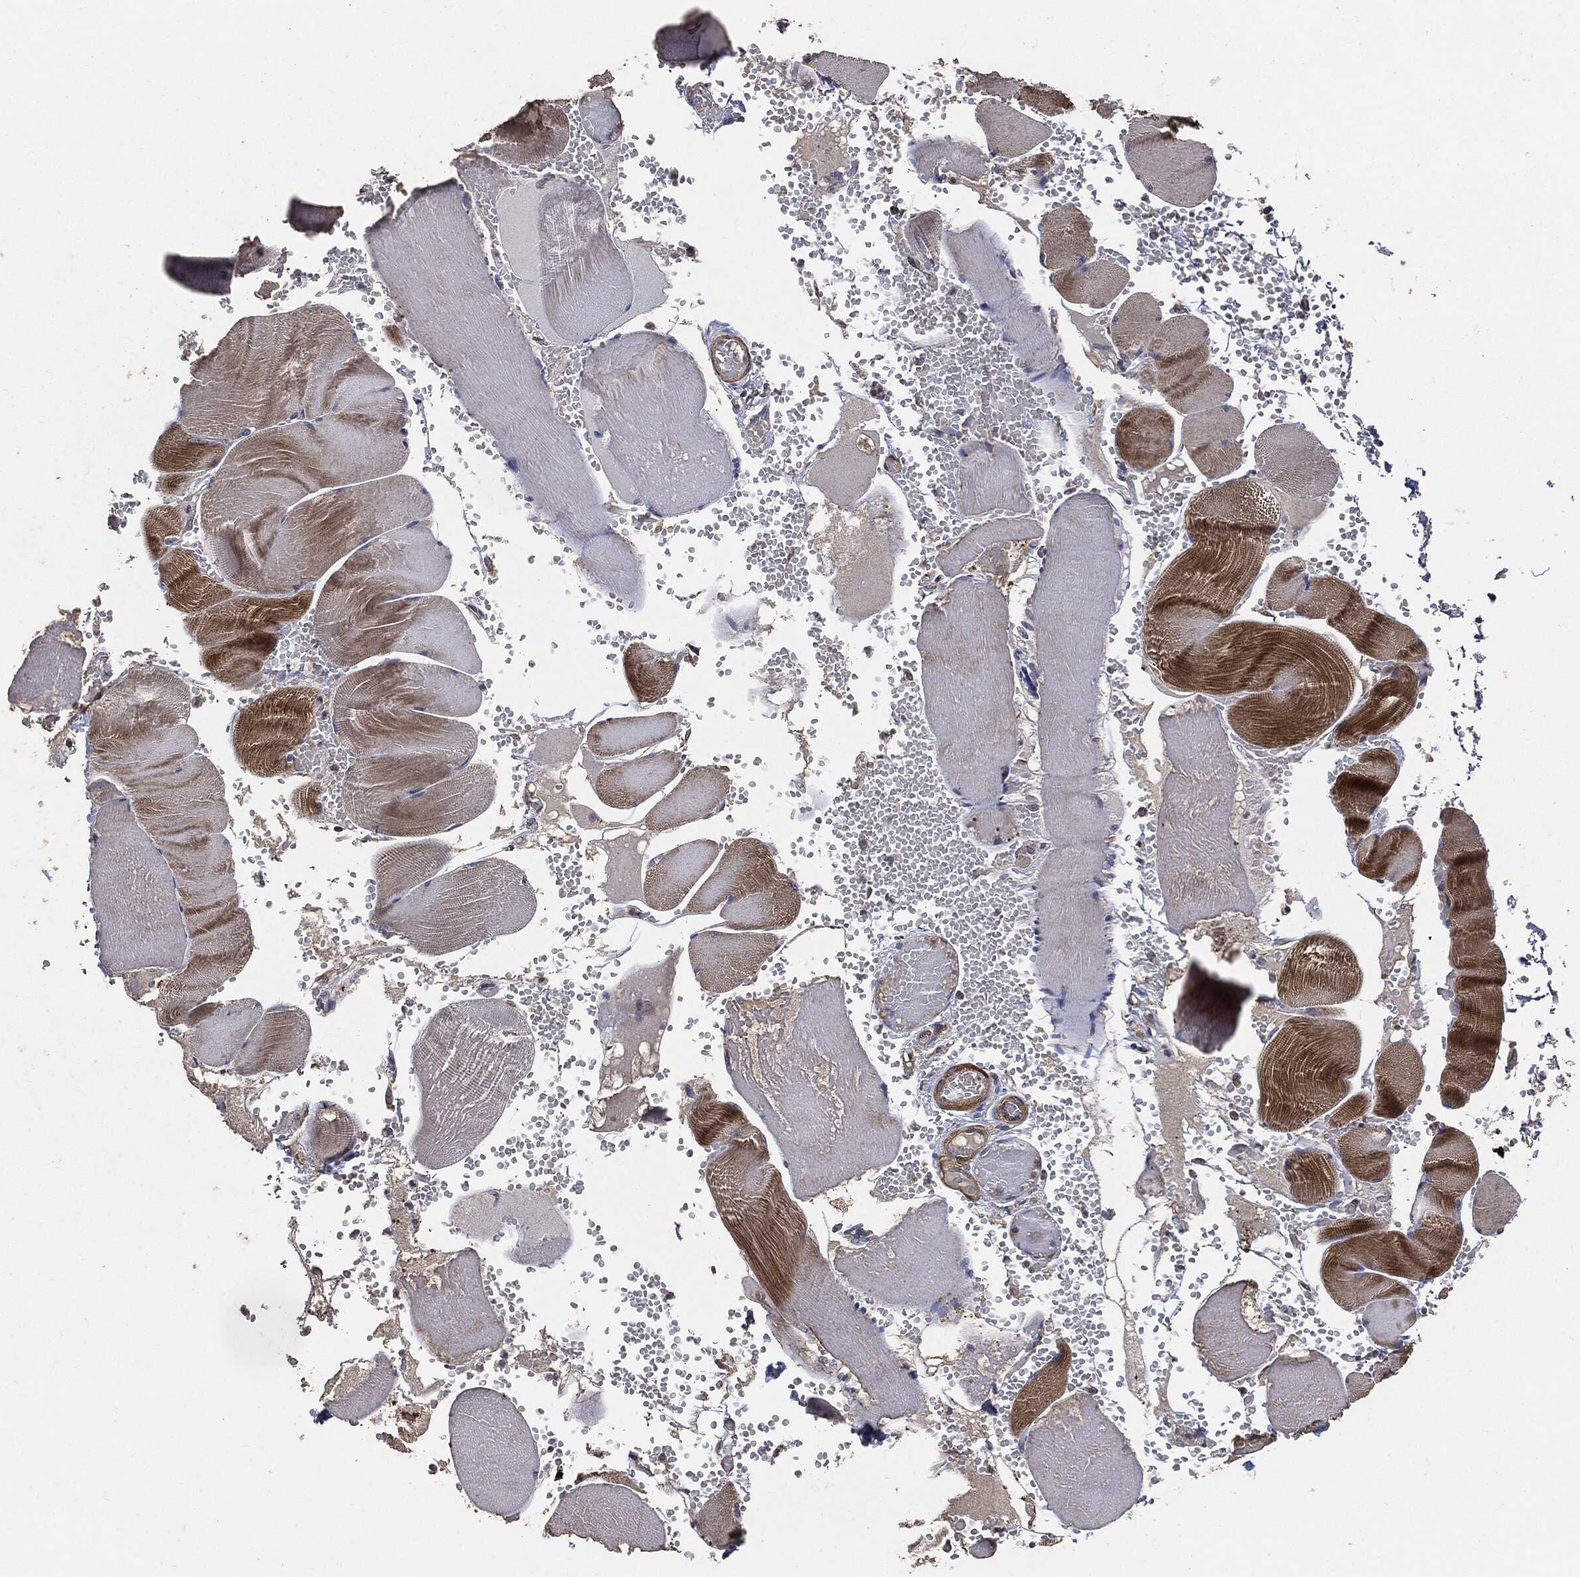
{"staining": {"intensity": "strong", "quantity": "25%-75%", "location": "cytoplasmic/membranous"}, "tissue": "skeletal muscle", "cell_type": "Myocytes", "image_type": "normal", "snomed": [{"axis": "morphology", "description": "Normal tissue, NOS"}, {"axis": "topography", "description": "Skeletal muscle"}], "caption": "The histopathology image exhibits staining of normal skeletal muscle, revealing strong cytoplasmic/membranous protein expression (brown color) within myocytes. (DAB = brown stain, brightfield microscopy at high magnification).", "gene": "STK3", "patient": {"sex": "male", "age": 56}}